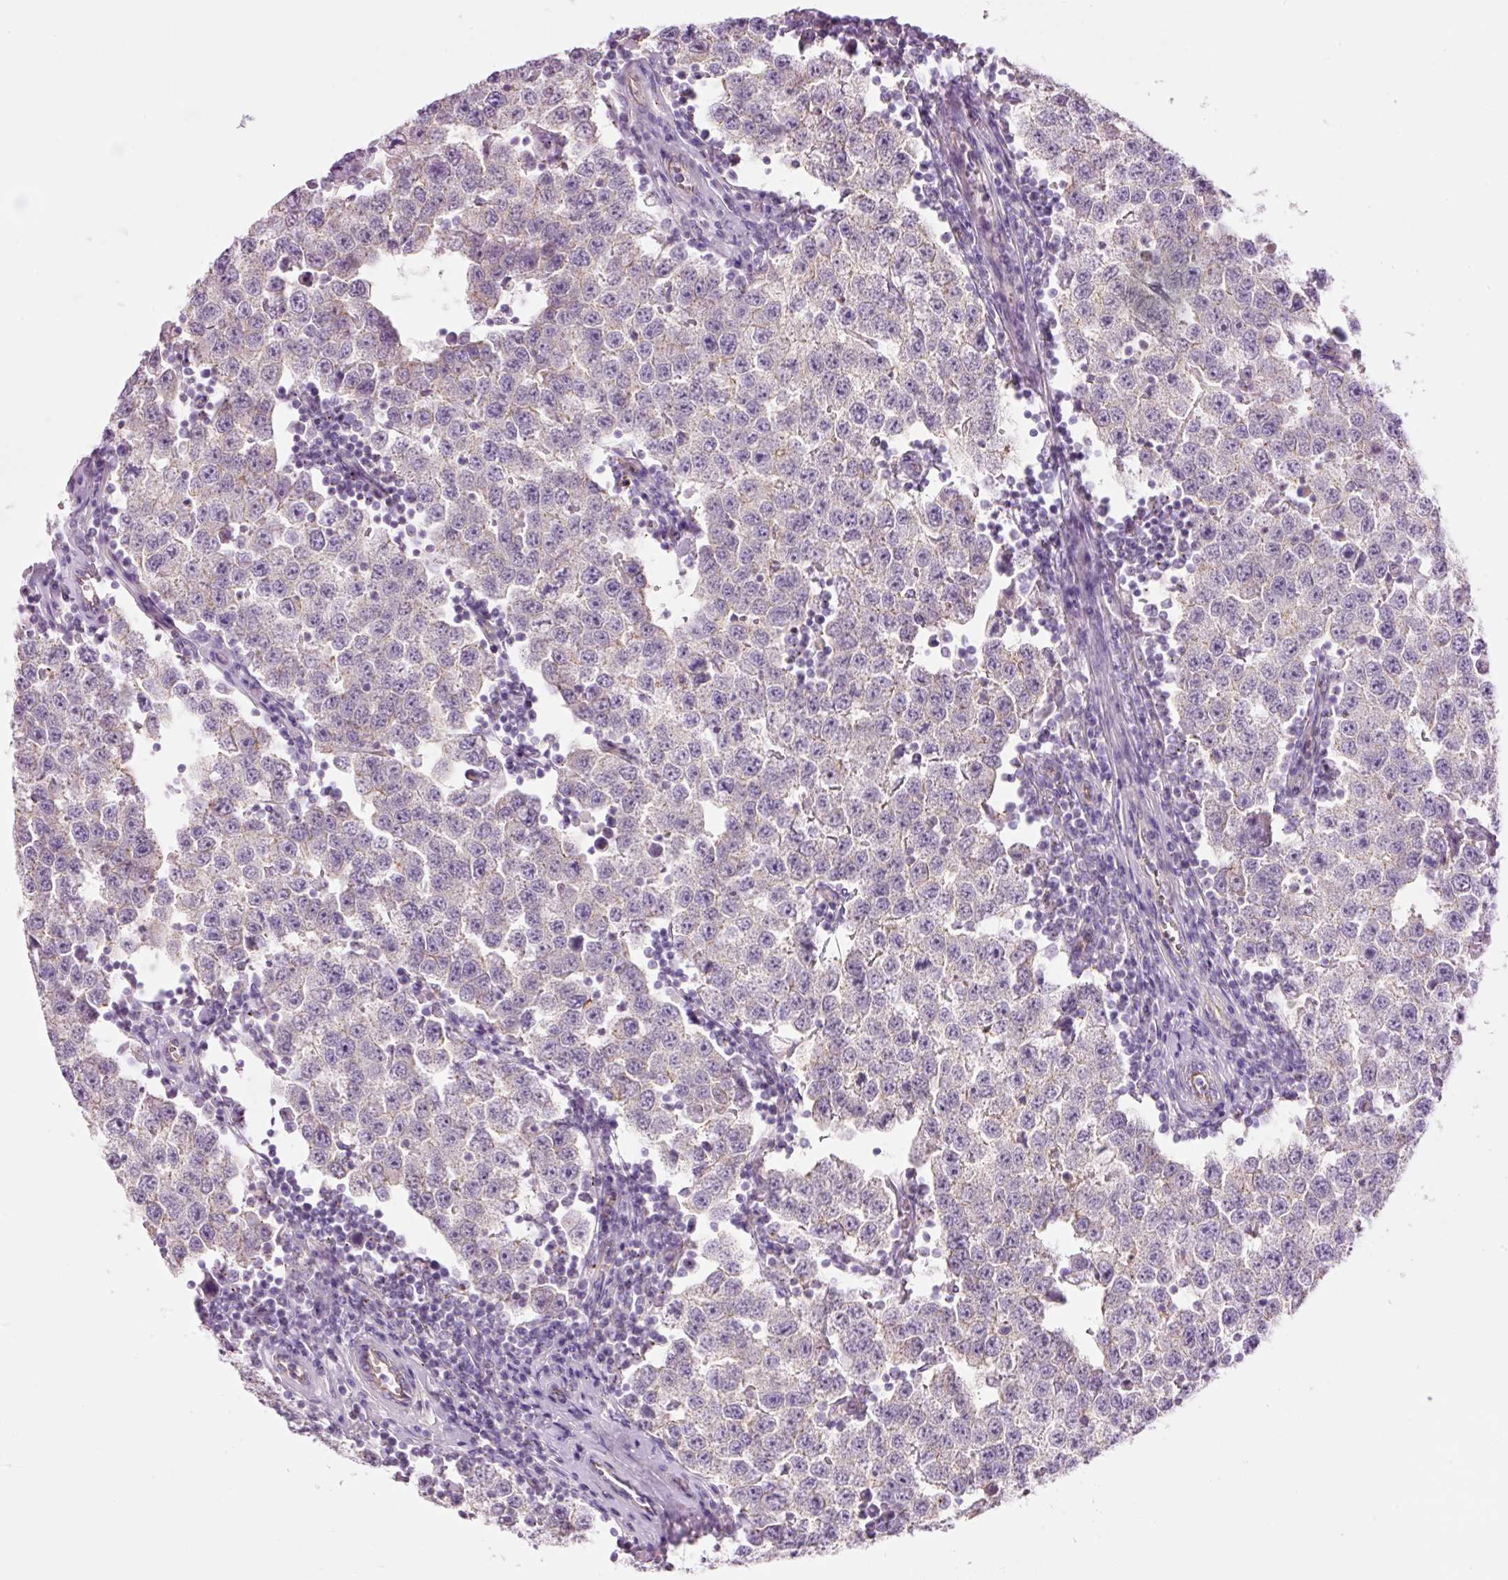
{"staining": {"intensity": "negative", "quantity": "none", "location": "none"}, "tissue": "testis cancer", "cell_type": "Tumor cells", "image_type": "cancer", "snomed": [{"axis": "morphology", "description": "Seminoma, NOS"}, {"axis": "topography", "description": "Testis"}], "caption": "A histopathology image of human testis seminoma is negative for staining in tumor cells.", "gene": "HSPA4L", "patient": {"sex": "male", "age": 34}}